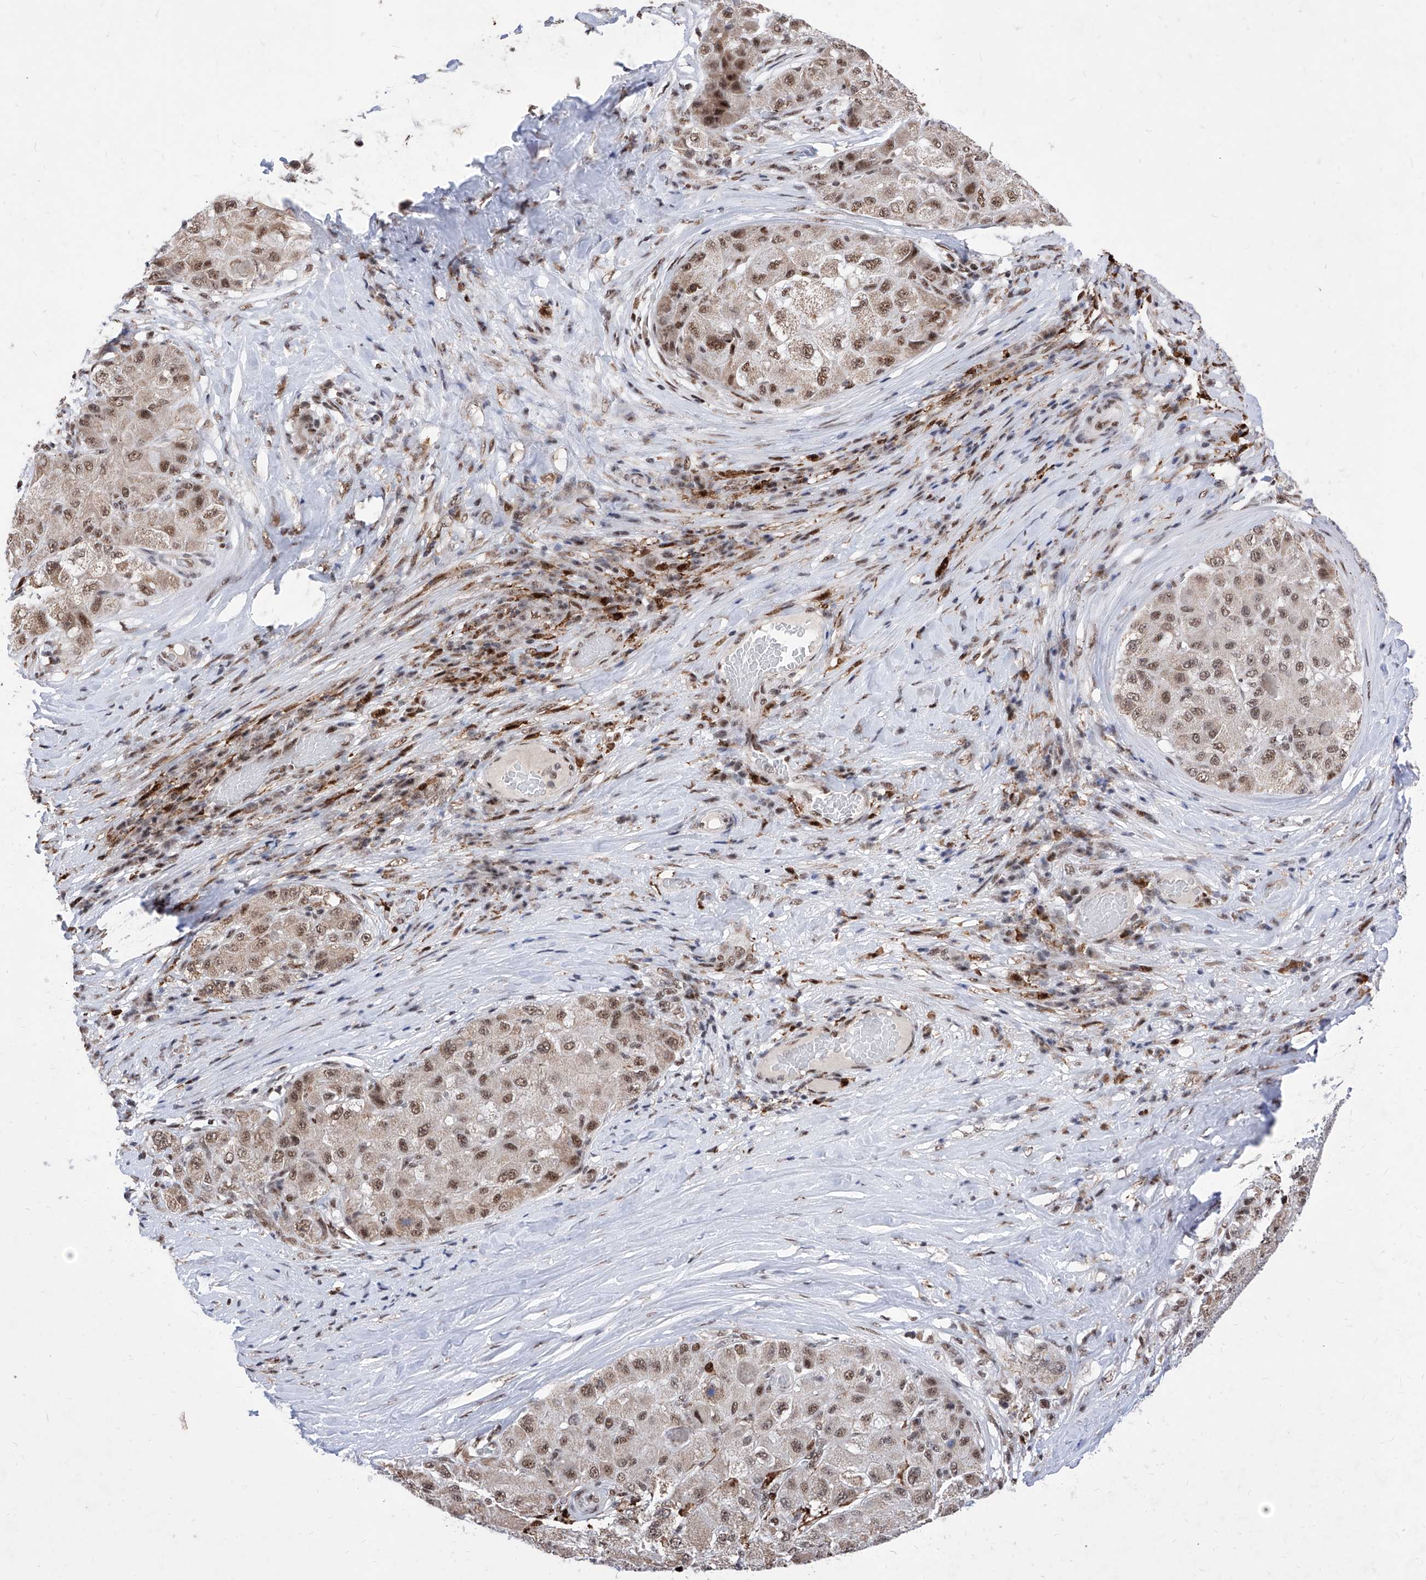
{"staining": {"intensity": "moderate", "quantity": ">75%", "location": "nuclear"}, "tissue": "liver cancer", "cell_type": "Tumor cells", "image_type": "cancer", "snomed": [{"axis": "morphology", "description": "Carcinoma, Hepatocellular, NOS"}, {"axis": "topography", "description": "Liver"}], "caption": "High-power microscopy captured an immunohistochemistry micrograph of liver hepatocellular carcinoma, revealing moderate nuclear positivity in about >75% of tumor cells.", "gene": "PHF5A", "patient": {"sex": "male", "age": 80}}